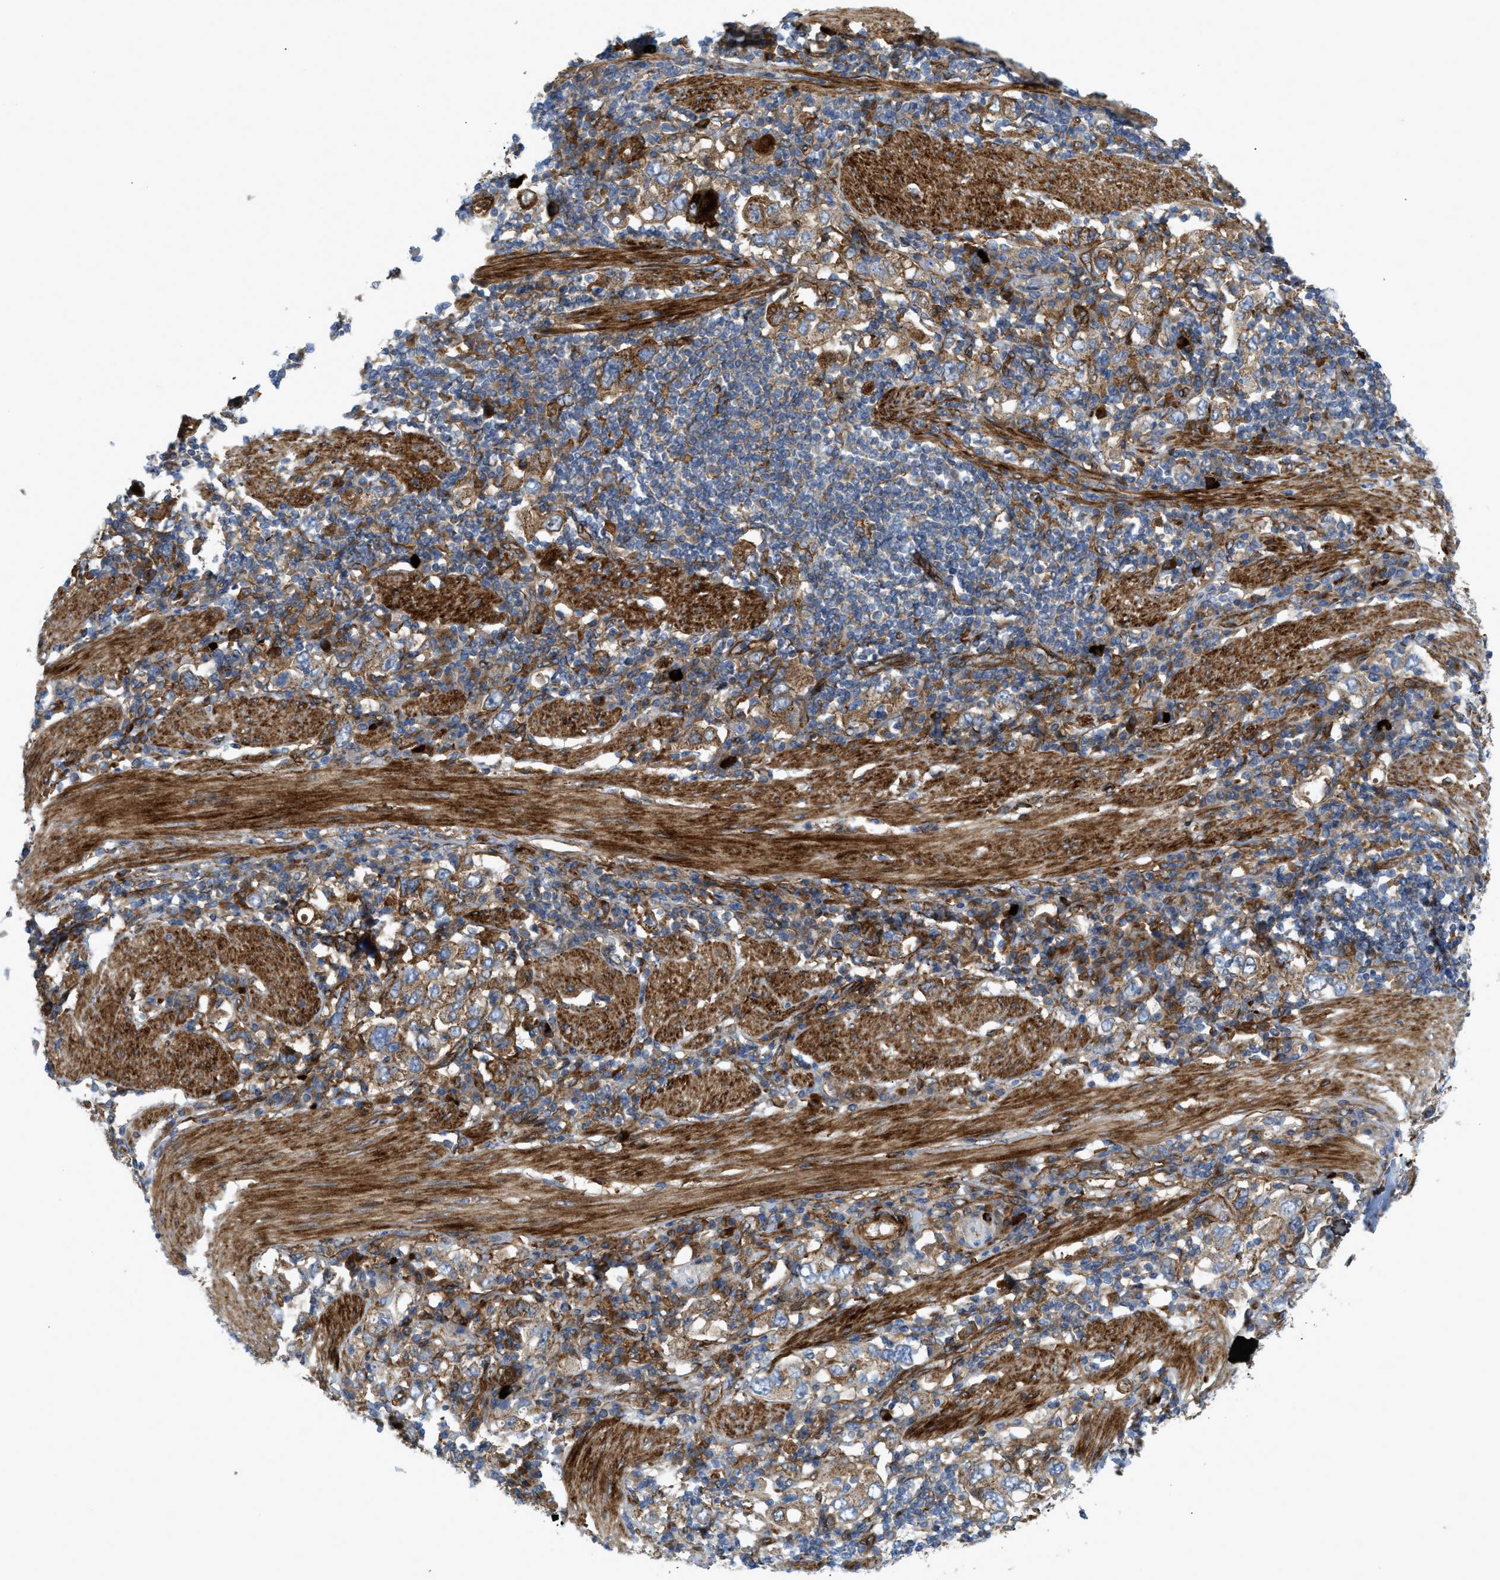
{"staining": {"intensity": "moderate", "quantity": ">75%", "location": "cytoplasmic/membranous"}, "tissue": "stomach cancer", "cell_type": "Tumor cells", "image_type": "cancer", "snomed": [{"axis": "morphology", "description": "Adenocarcinoma, NOS"}, {"axis": "topography", "description": "Stomach, upper"}], "caption": "The photomicrograph displays immunohistochemical staining of stomach adenocarcinoma. There is moderate cytoplasmic/membranous positivity is appreciated in about >75% of tumor cells.", "gene": "PICALM", "patient": {"sex": "male", "age": 62}}